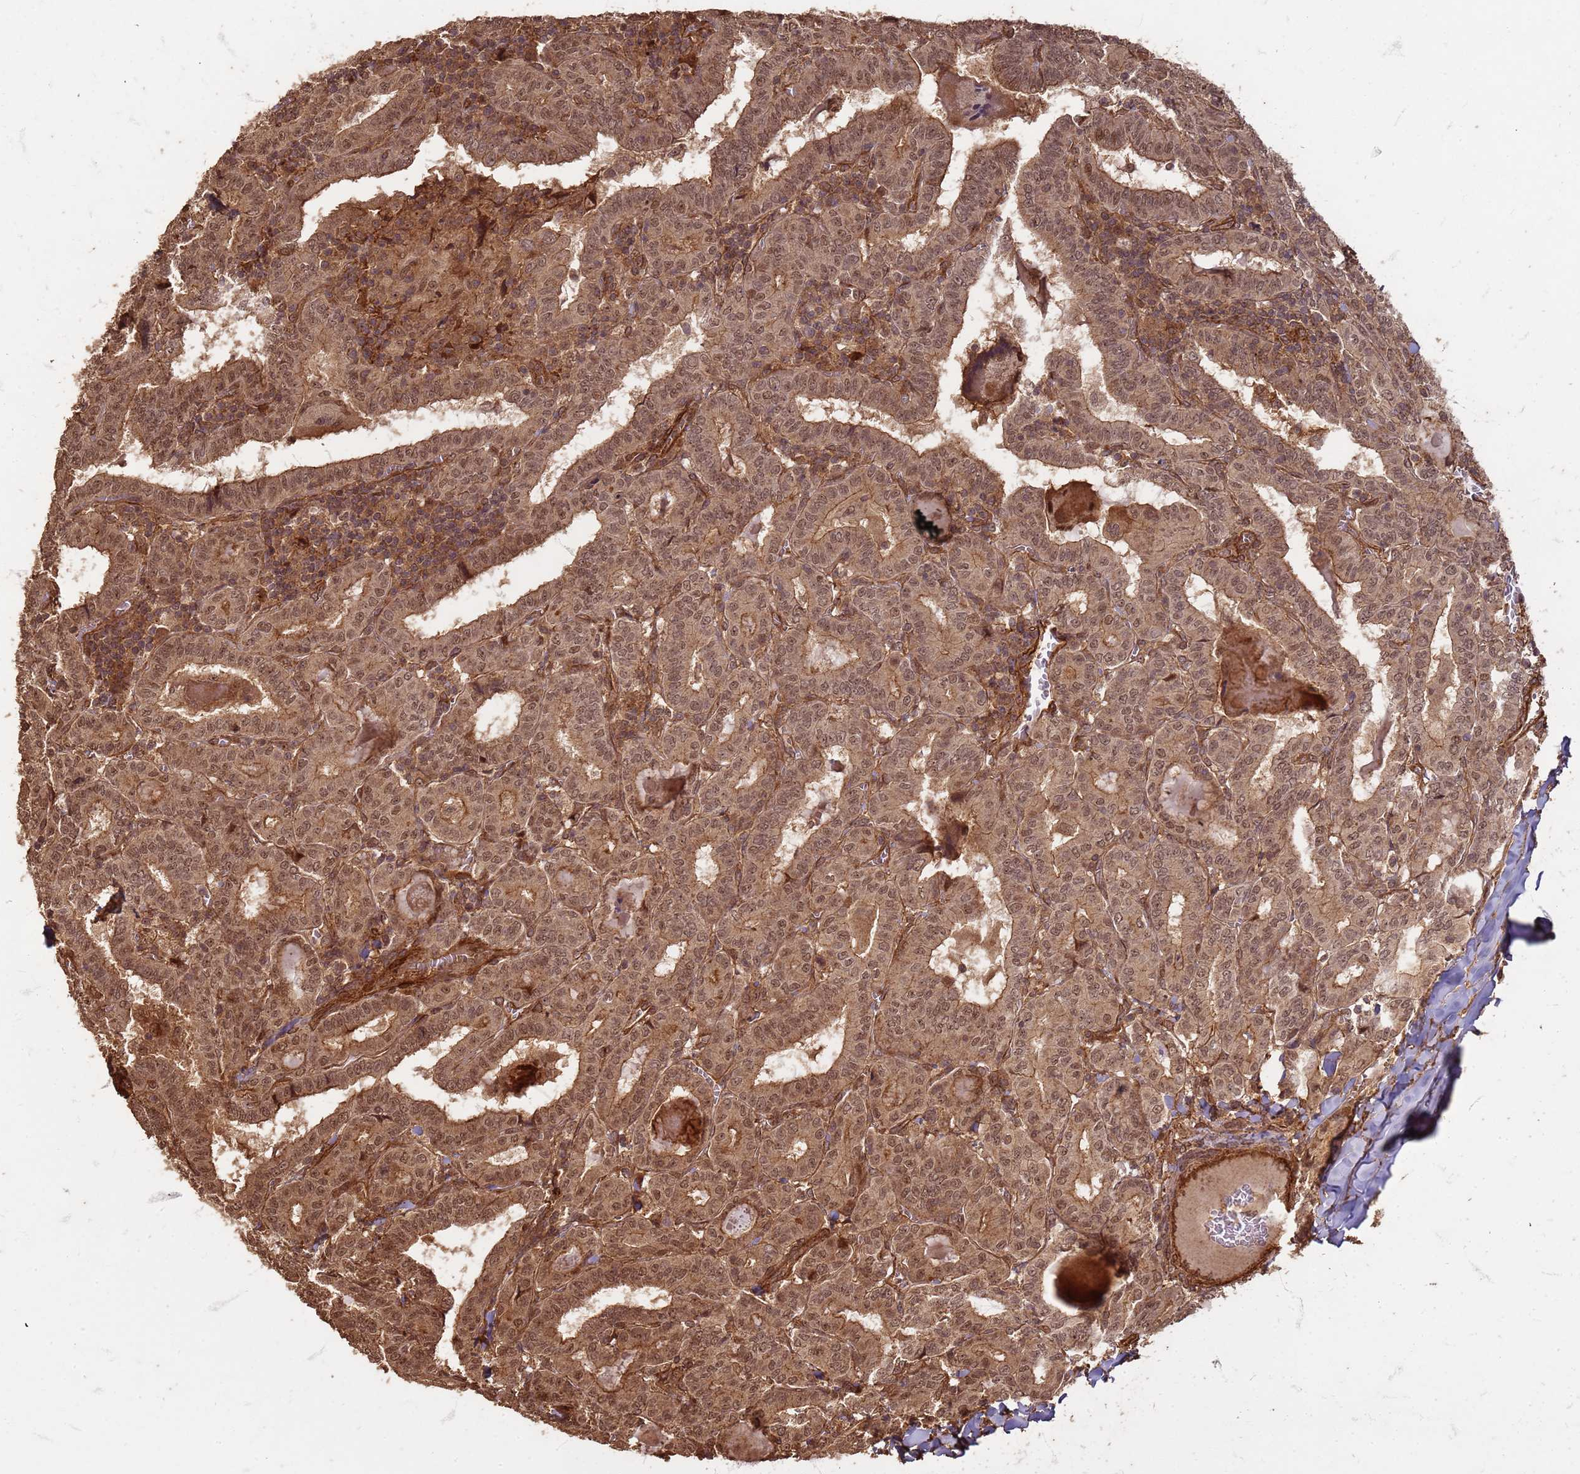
{"staining": {"intensity": "moderate", "quantity": ">75%", "location": "cytoplasmic/membranous,nuclear"}, "tissue": "thyroid cancer", "cell_type": "Tumor cells", "image_type": "cancer", "snomed": [{"axis": "morphology", "description": "Papillary adenocarcinoma, NOS"}, {"axis": "topography", "description": "Thyroid gland"}], "caption": "A brown stain highlights moderate cytoplasmic/membranous and nuclear staining of a protein in human papillary adenocarcinoma (thyroid) tumor cells.", "gene": "KIF26A", "patient": {"sex": "female", "age": 72}}